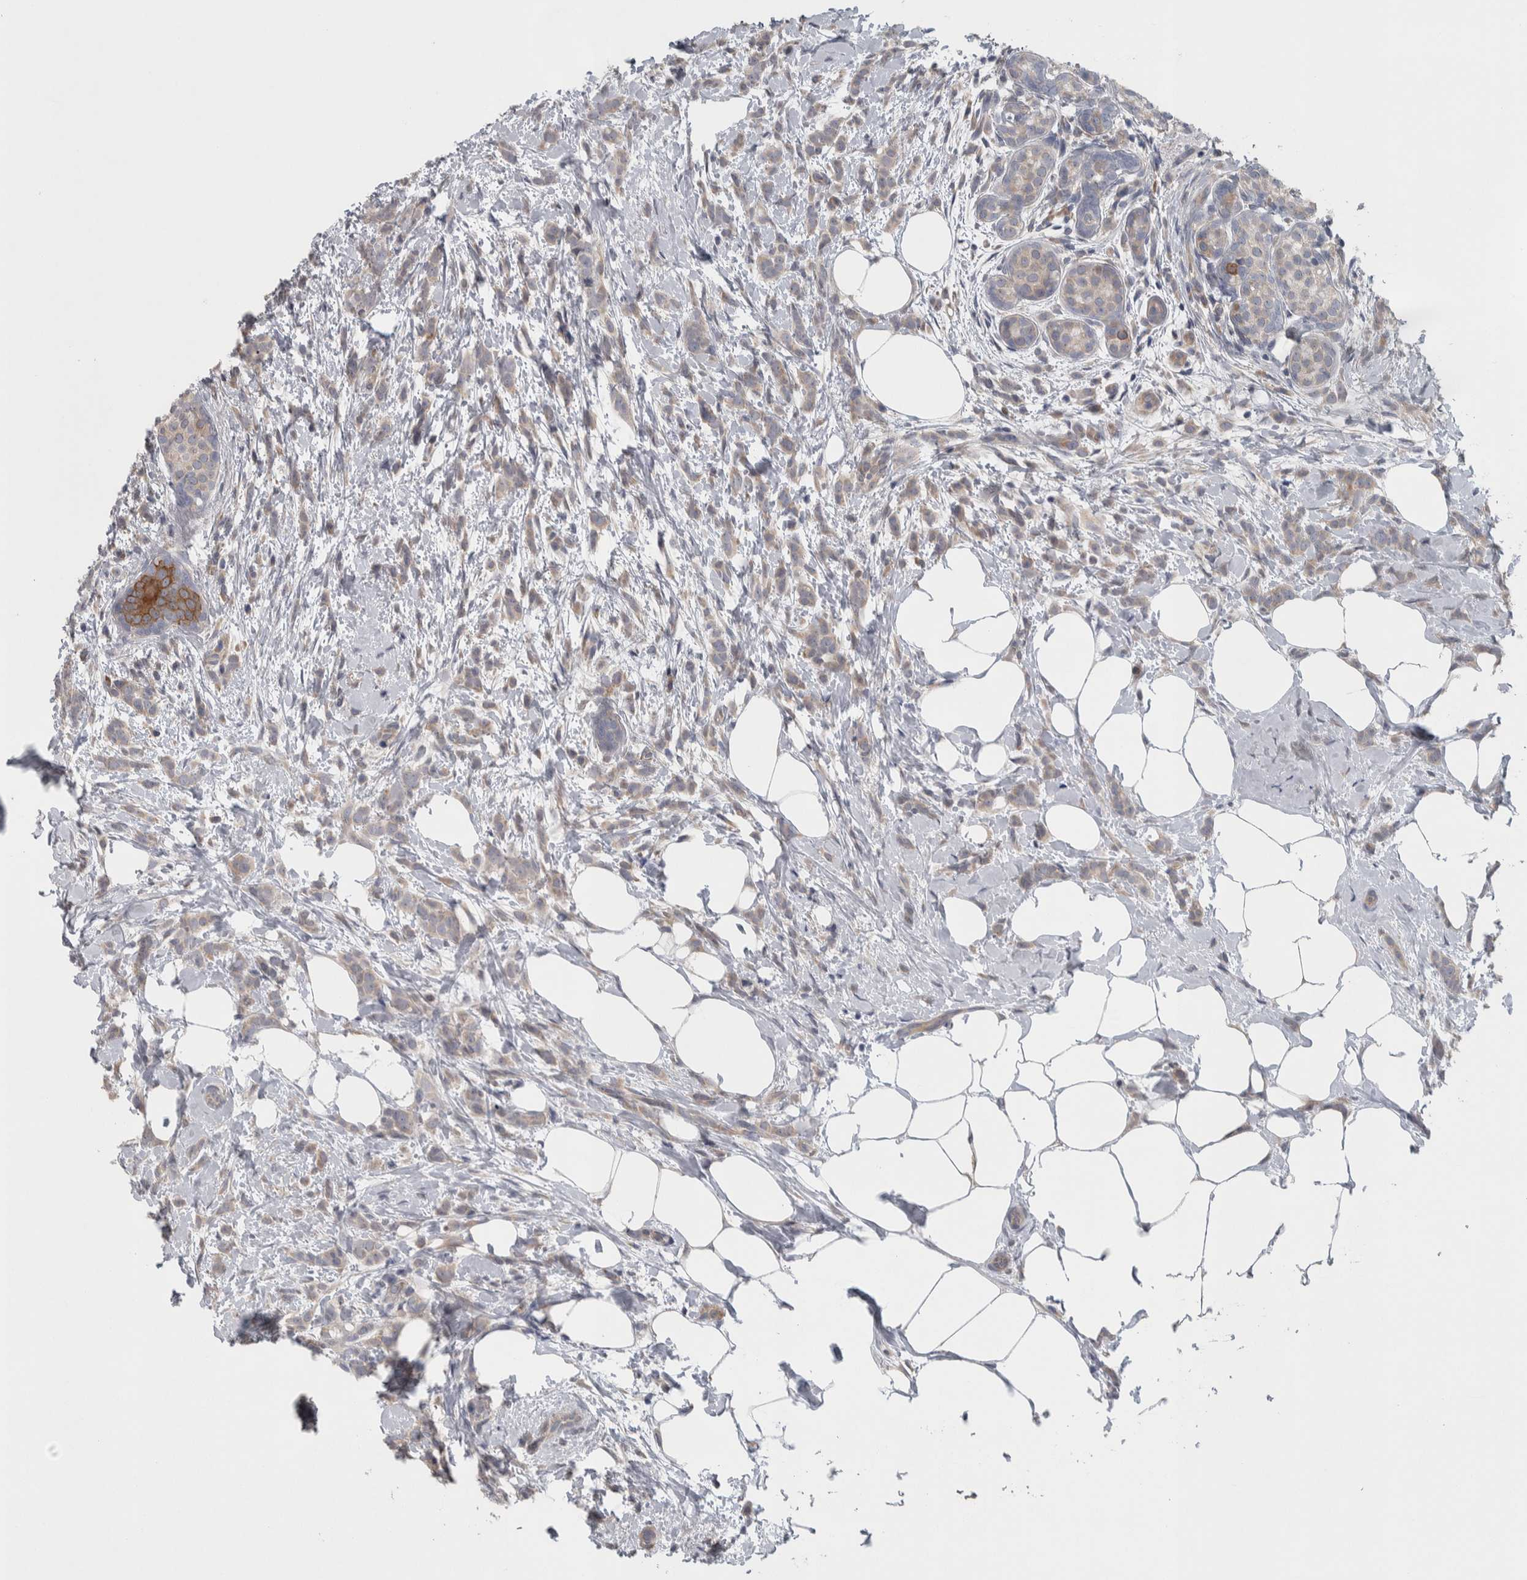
{"staining": {"intensity": "weak", "quantity": "25%-75%", "location": "cytoplasmic/membranous"}, "tissue": "breast cancer", "cell_type": "Tumor cells", "image_type": "cancer", "snomed": [{"axis": "morphology", "description": "Lobular carcinoma, in situ"}, {"axis": "morphology", "description": "Lobular carcinoma"}, {"axis": "topography", "description": "Breast"}], "caption": "The histopathology image demonstrates immunohistochemical staining of breast cancer (lobular carcinoma). There is weak cytoplasmic/membranous positivity is present in about 25%-75% of tumor cells.", "gene": "SRP68", "patient": {"sex": "female", "age": 41}}